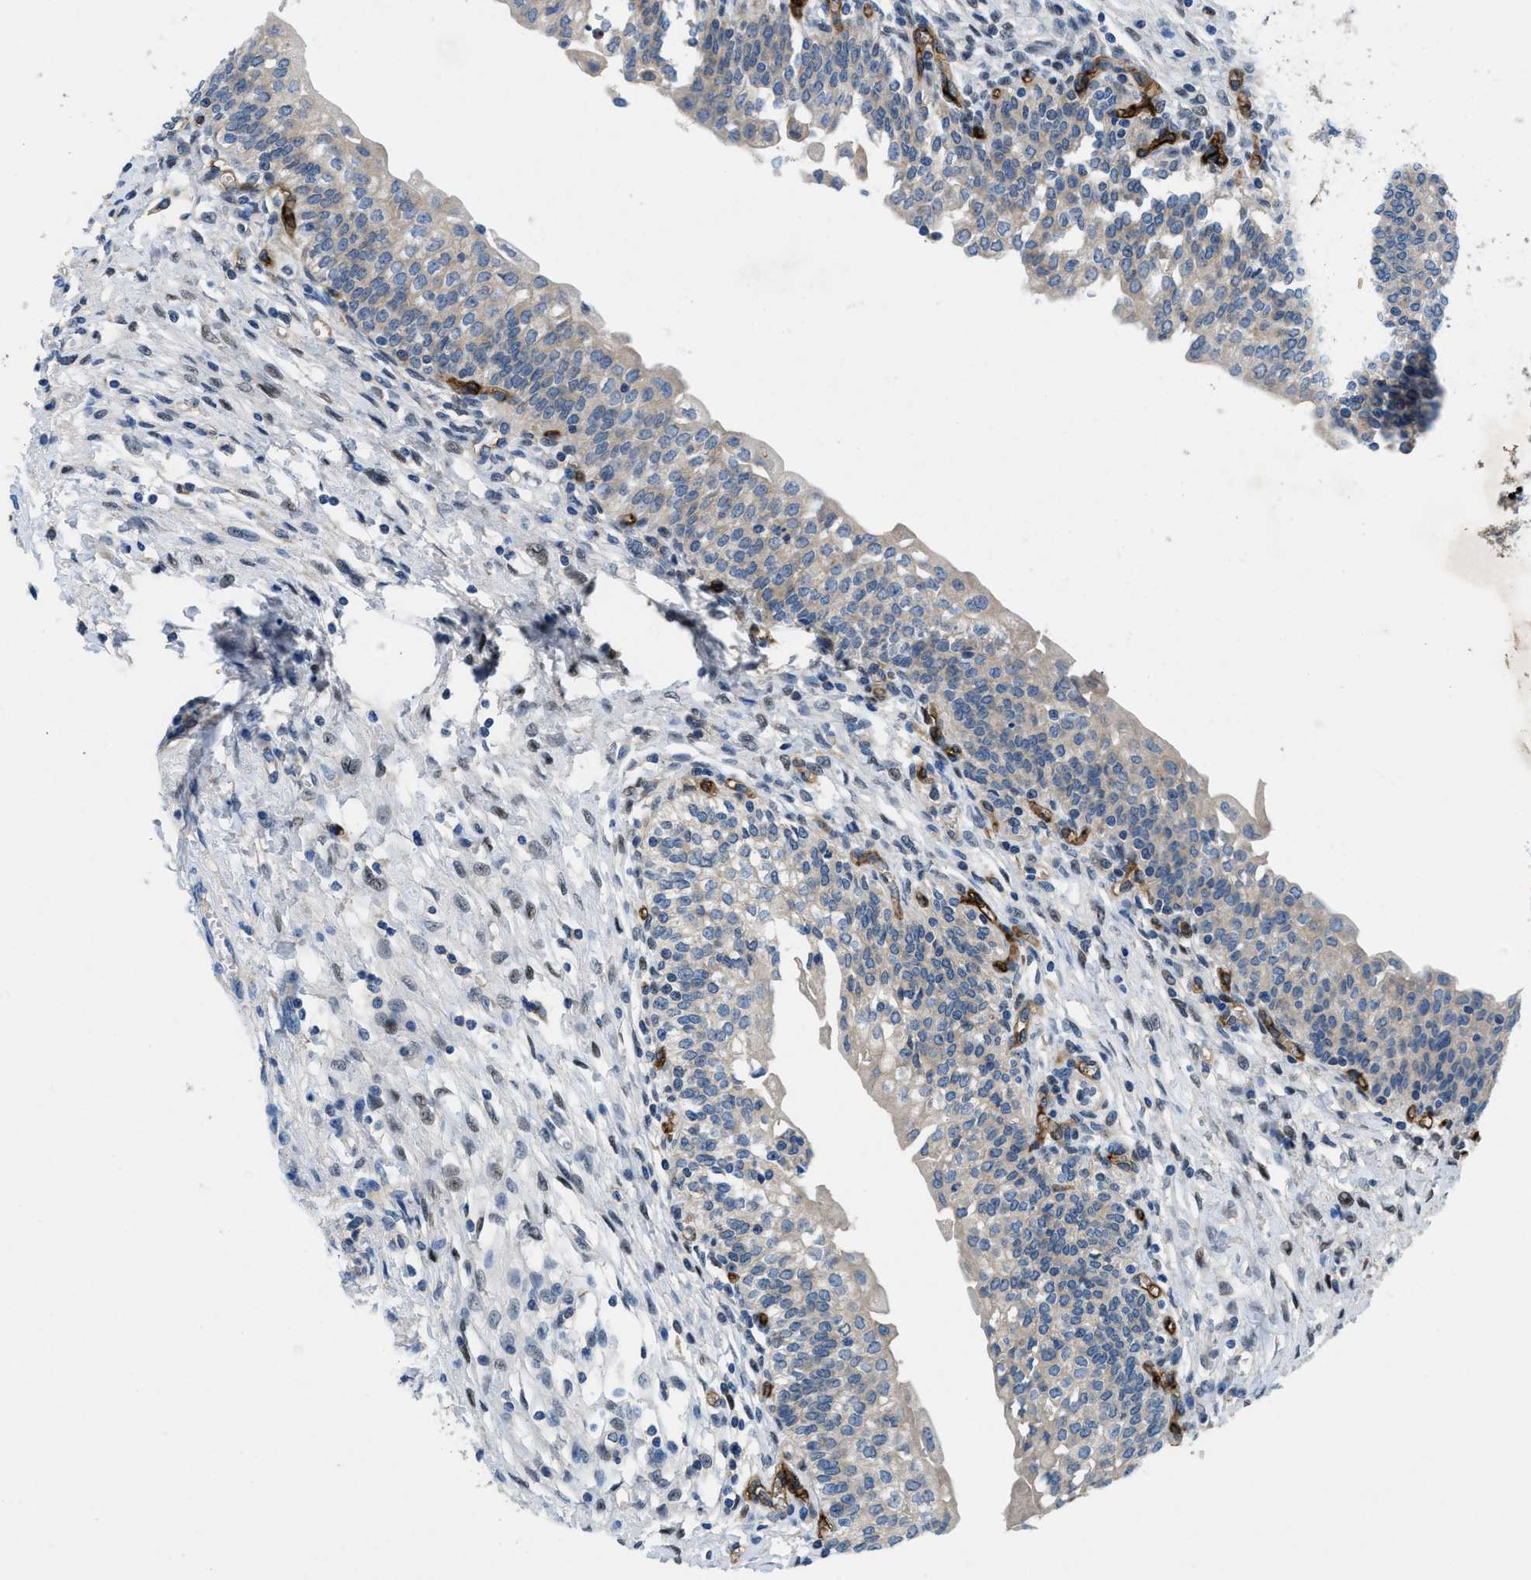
{"staining": {"intensity": "moderate", "quantity": "25%-75%", "location": "cytoplasmic/membranous"}, "tissue": "urinary bladder", "cell_type": "Urothelial cells", "image_type": "normal", "snomed": [{"axis": "morphology", "description": "Normal tissue, NOS"}, {"axis": "topography", "description": "Urinary bladder"}], "caption": "This is an image of immunohistochemistry staining of benign urinary bladder, which shows moderate staining in the cytoplasmic/membranous of urothelial cells.", "gene": "PGR", "patient": {"sex": "male", "age": 55}}